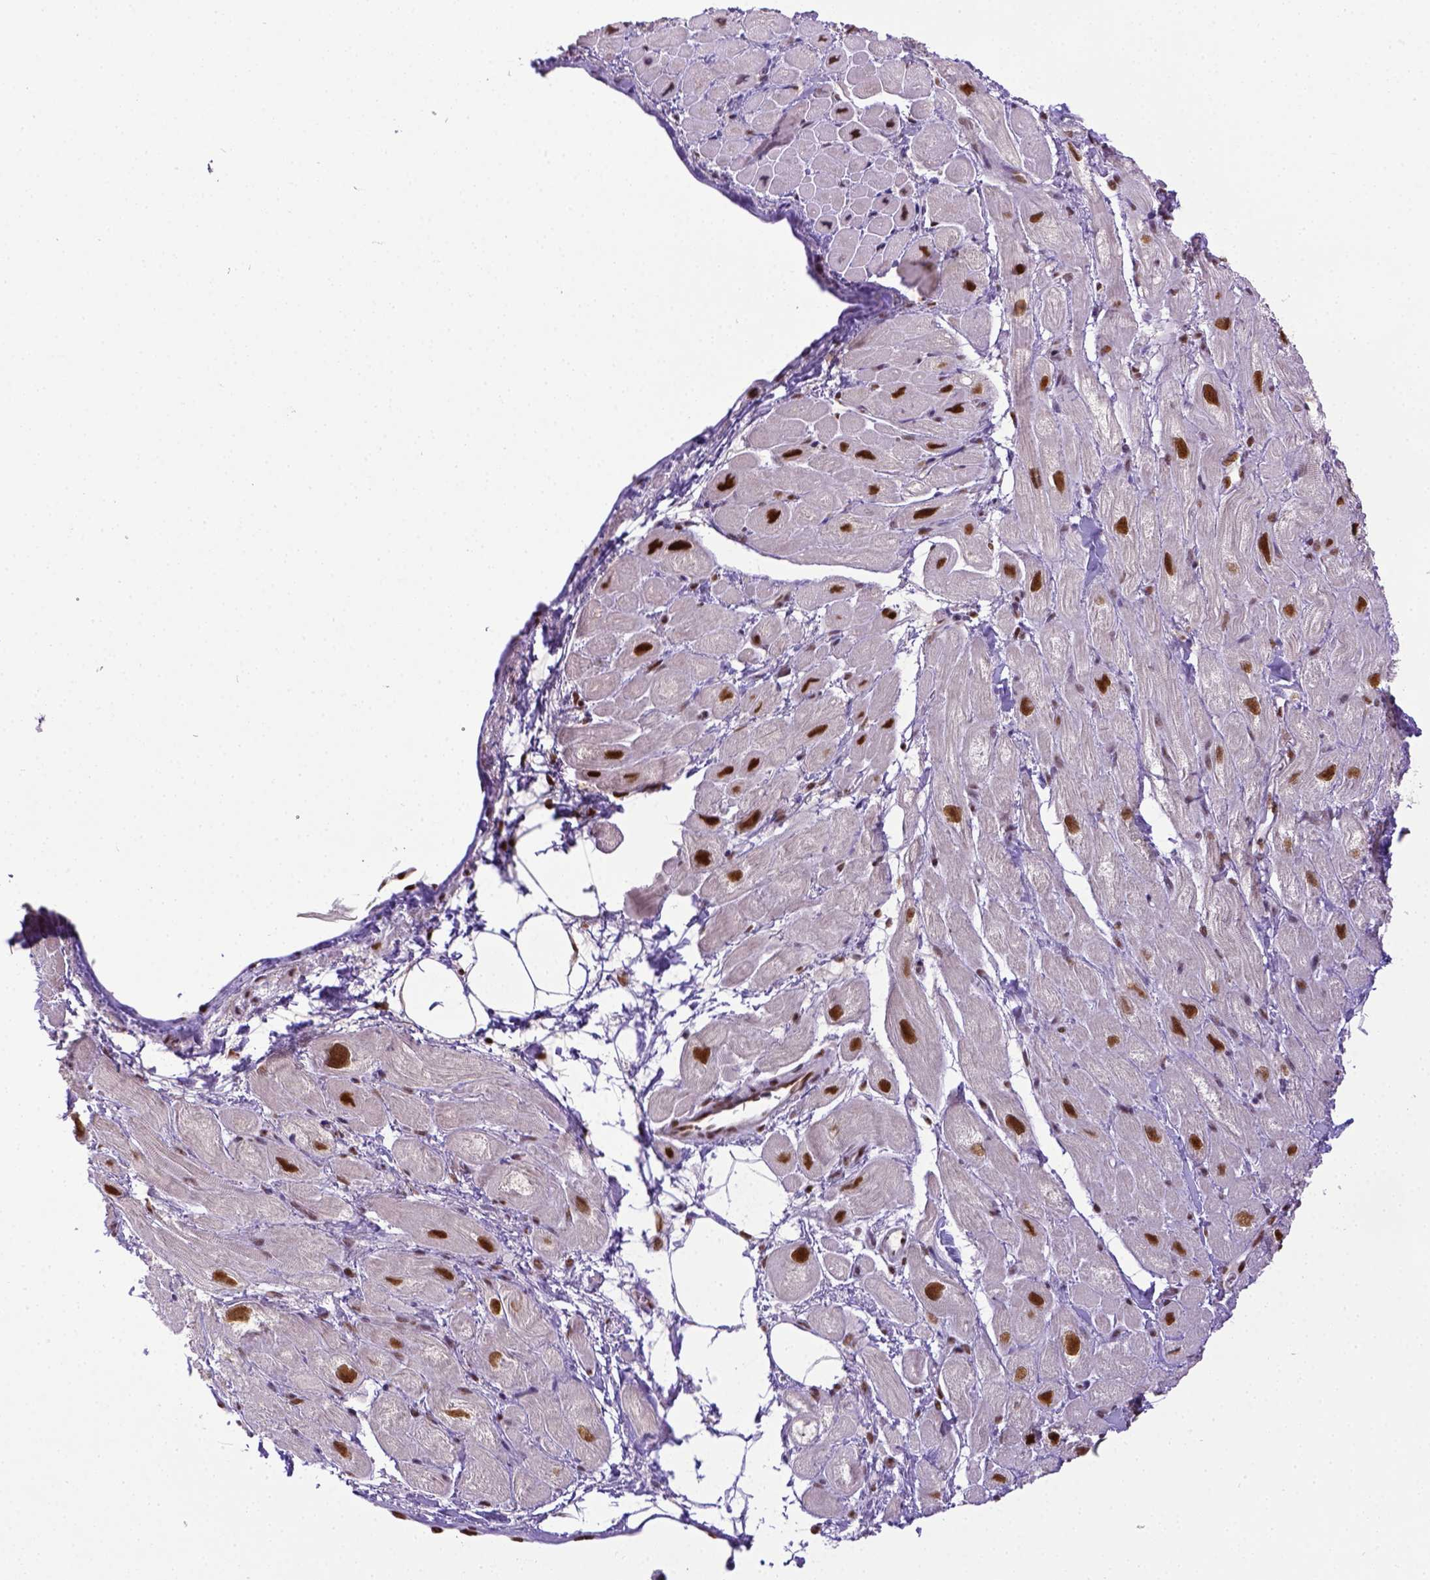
{"staining": {"intensity": "moderate", "quantity": ">75%", "location": "nuclear"}, "tissue": "heart muscle", "cell_type": "Cardiomyocytes", "image_type": "normal", "snomed": [{"axis": "morphology", "description": "Normal tissue, NOS"}, {"axis": "topography", "description": "Heart"}], "caption": "Immunohistochemical staining of benign human heart muscle reveals >75% levels of moderate nuclear protein positivity in approximately >75% of cardiomyocytes. Using DAB (brown) and hematoxylin (blue) stains, captured at high magnification using brightfield microscopy.", "gene": "ERCC1", "patient": {"sex": "female", "age": 69}}